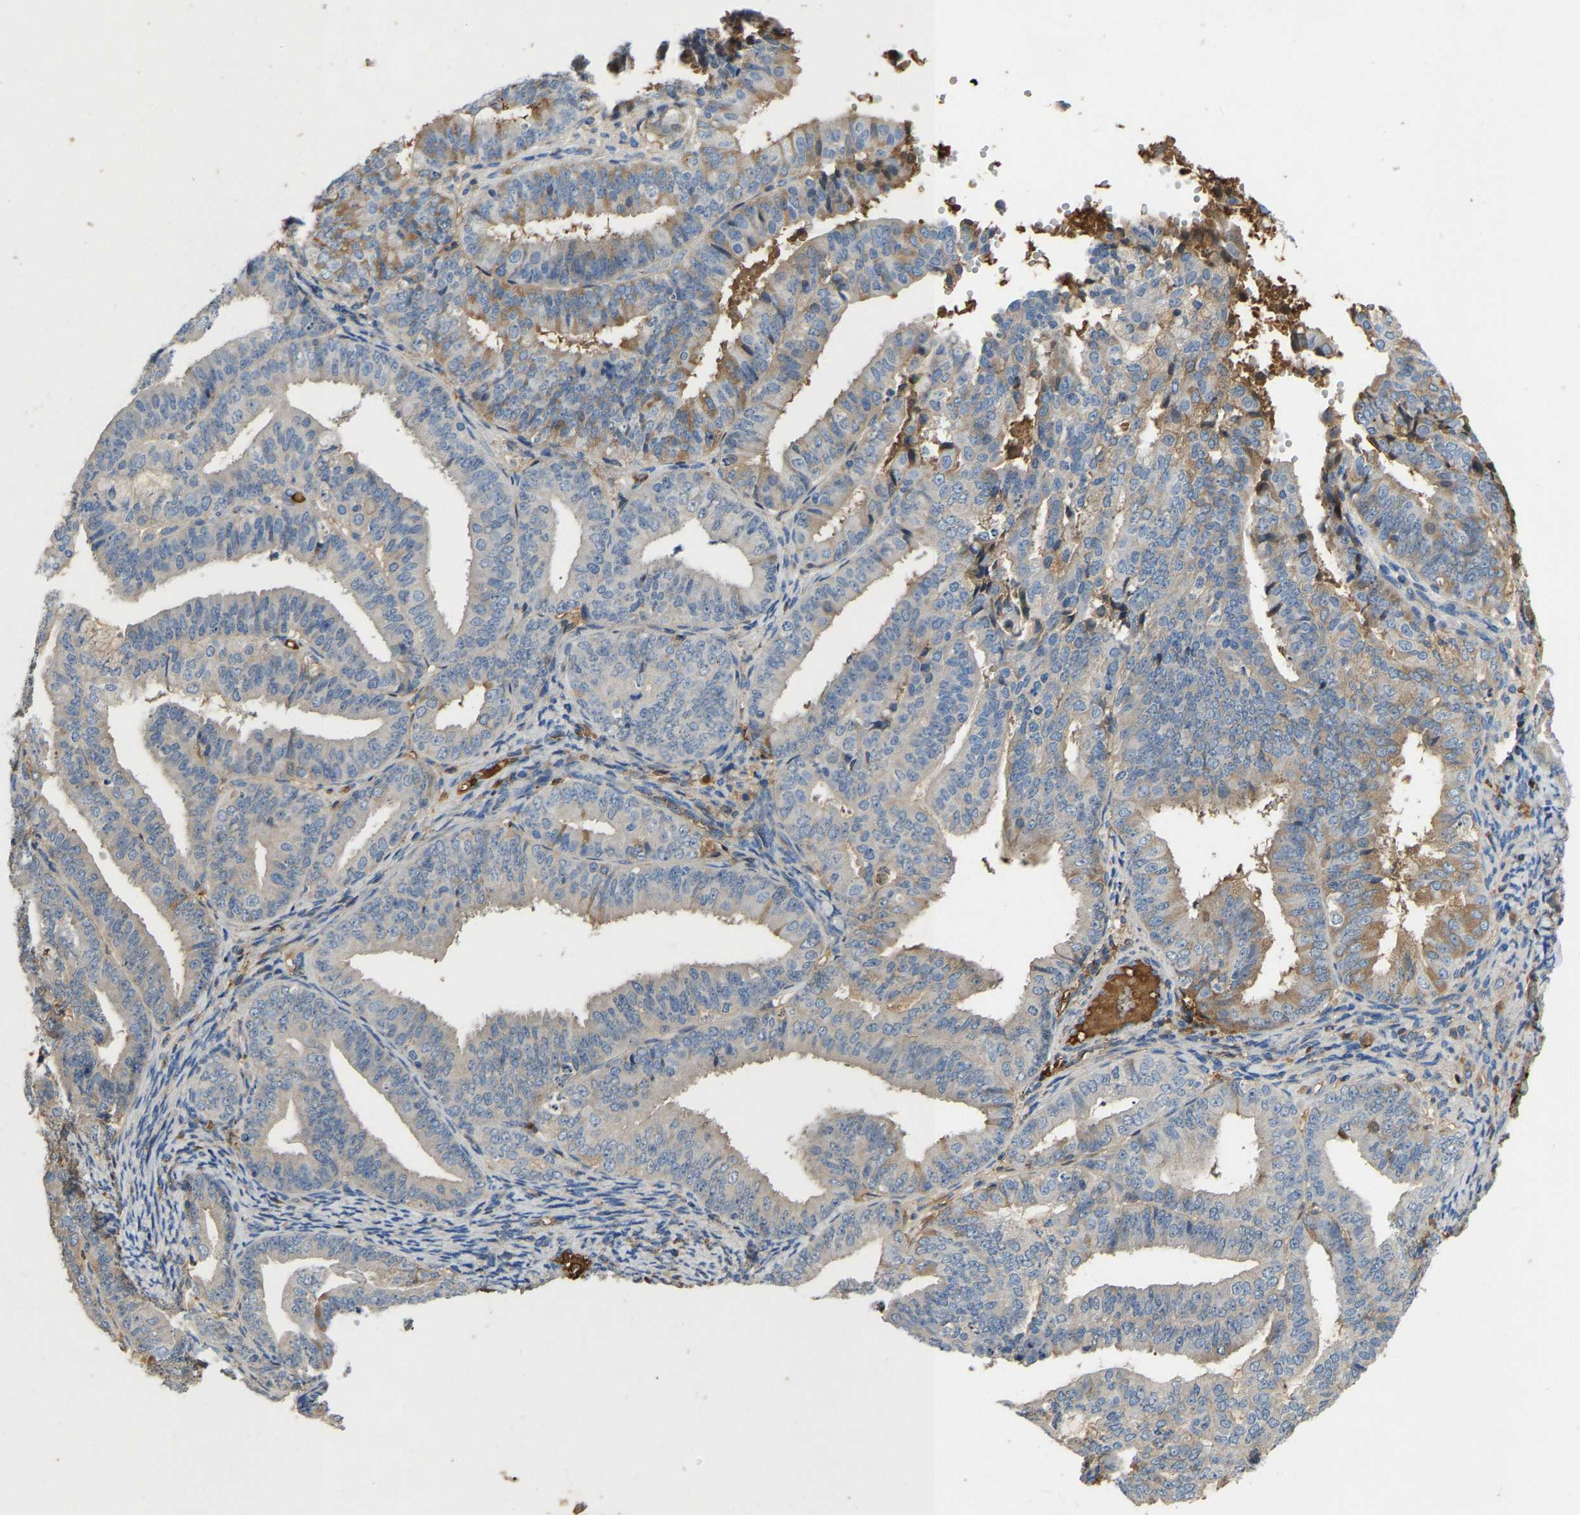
{"staining": {"intensity": "moderate", "quantity": "<25%", "location": "cytoplasmic/membranous"}, "tissue": "endometrial cancer", "cell_type": "Tumor cells", "image_type": "cancer", "snomed": [{"axis": "morphology", "description": "Adenocarcinoma, NOS"}, {"axis": "topography", "description": "Endometrium"}], "caption": "The immunohistochemical stain highlights moderate cytoplasmic/membranous expression in tumor cells of endometrial cancer (adenocarcinoma) tissue. The protein of interest is stained brown, and the nuclei are stained in blue (DAB (3,3'-diaminobenzidine) IHC with brightfield microscopy, high magnification).", "gene": "STC1", "patient": {"sex": "female", "age": 63}}